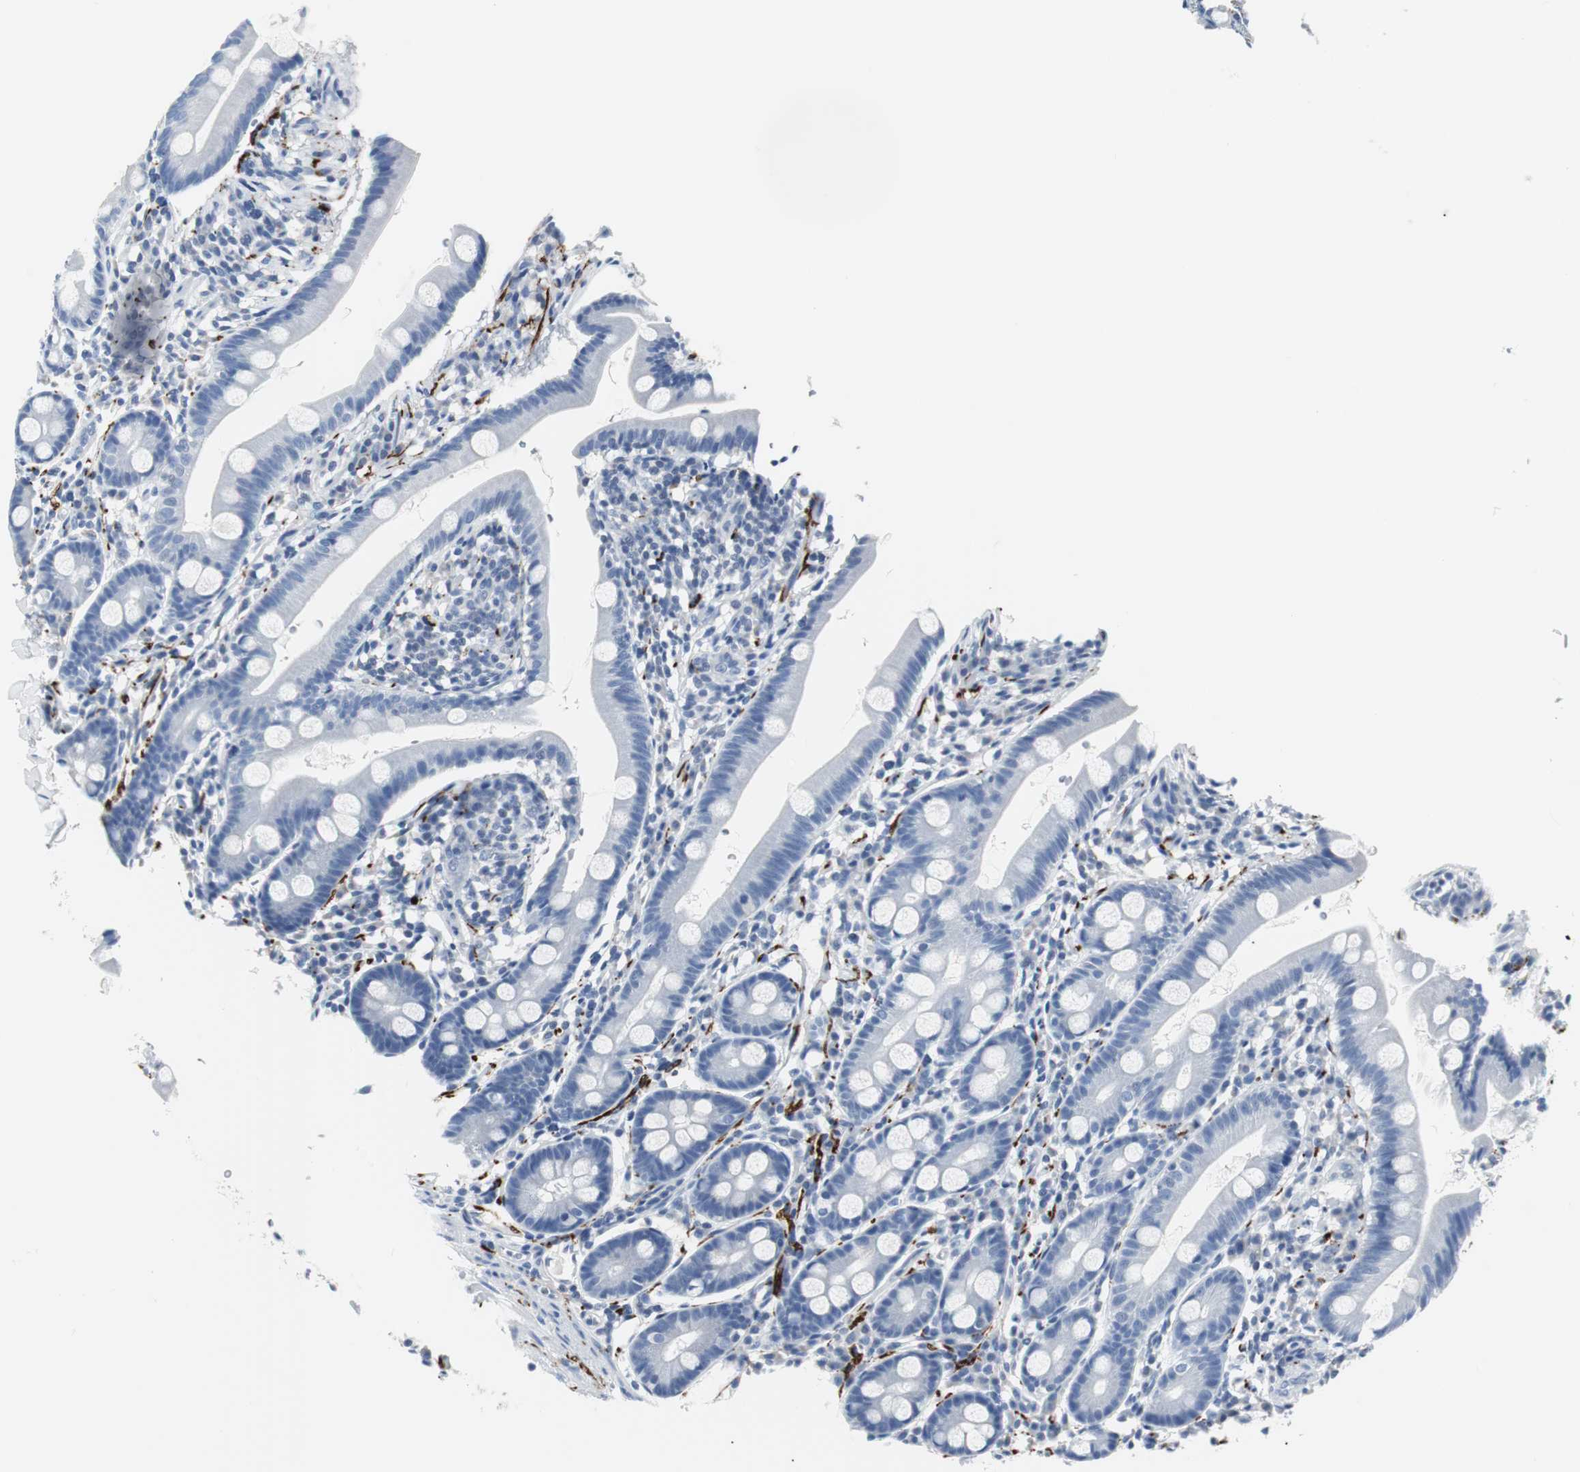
{"staining": {"intensity": "negative", "quantity": "none", "location": "none"}, "tissue": "duodenum", "cell_type": "Glandular cells", "image_type": "normal", "snomed": [{"axis": "morphology", "description": "Normal tissue, NOS"}, {"axis": "topography", "description": "Duodenum"}], "caption": "An IHC image of unremarkable duodenum is shown. There is no staining in glandular cells of duodenum.", "gene": "GAP43", "patient": {"sex": "male", "age": 50}}